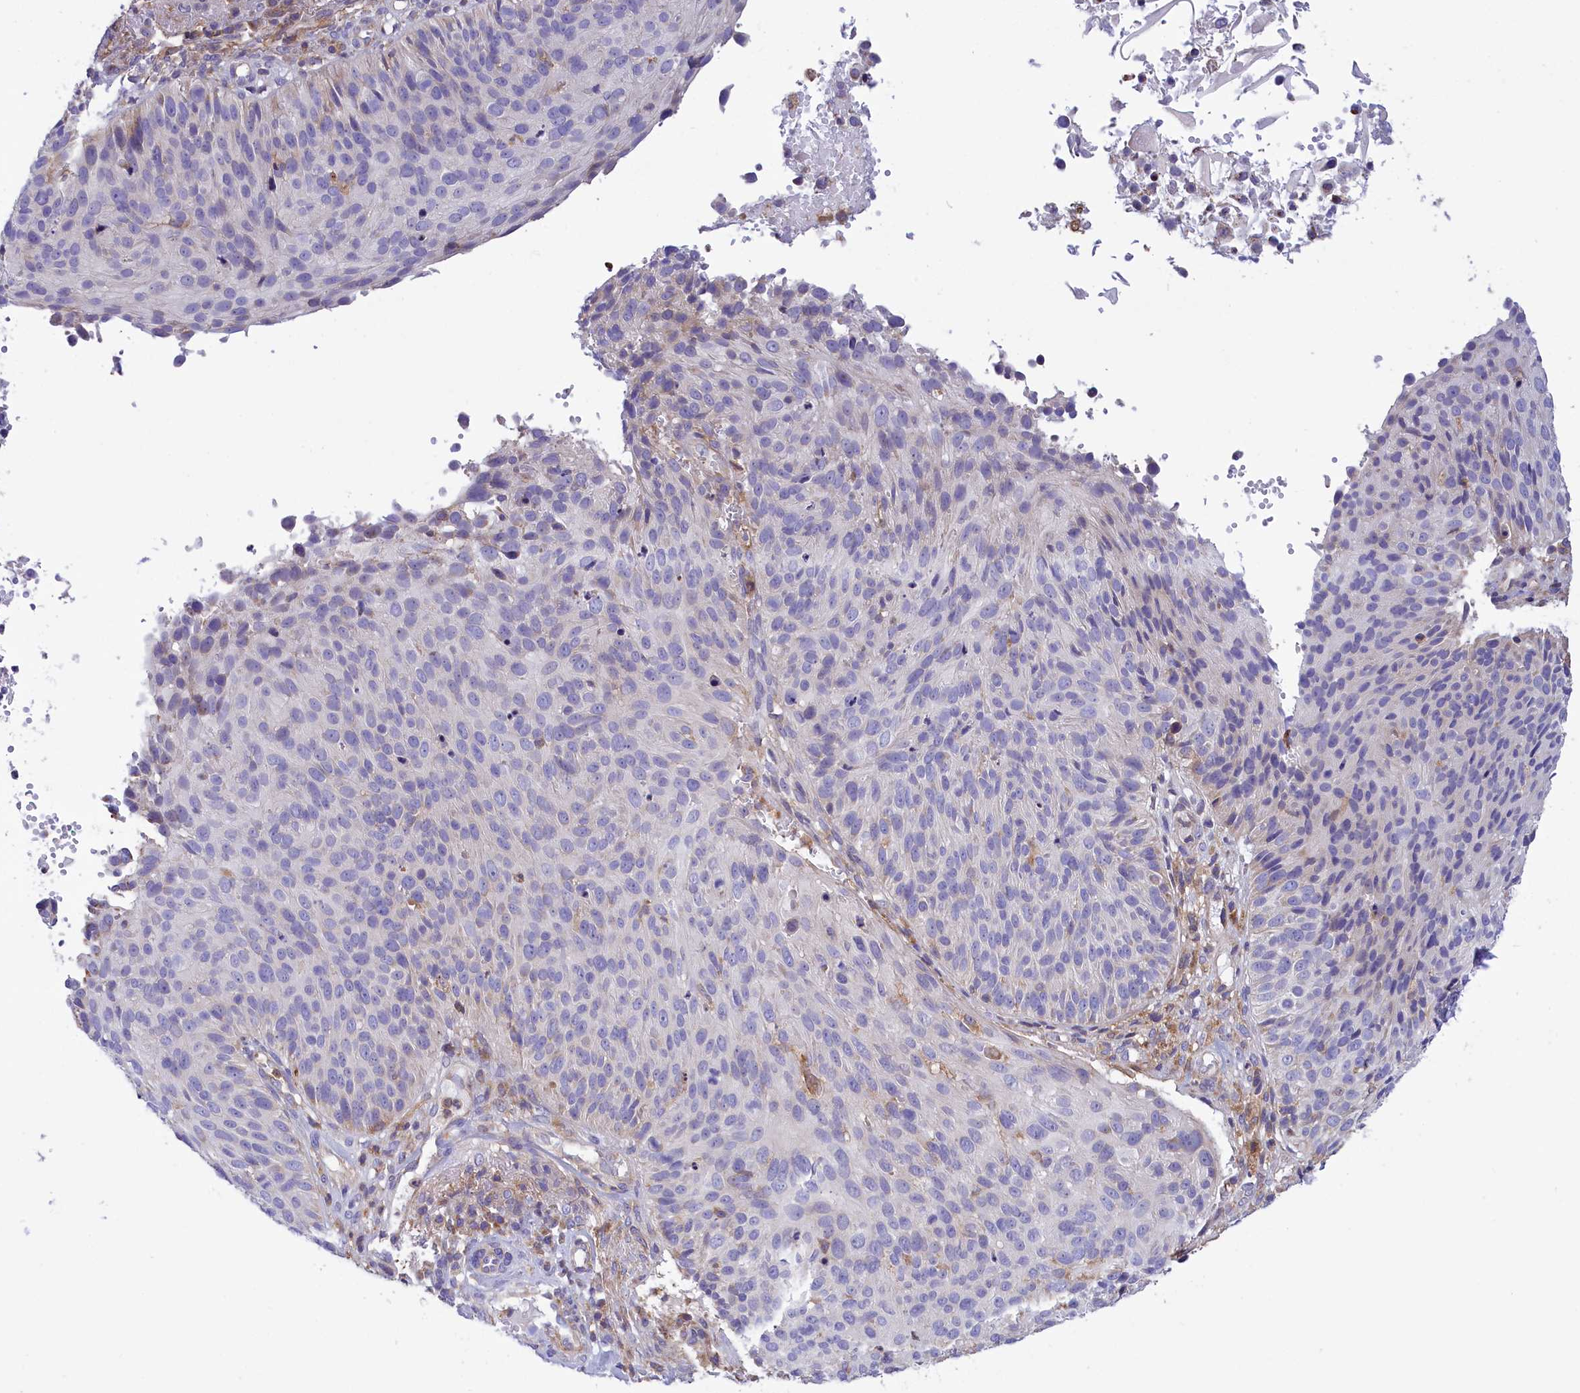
{"staining": {"intensity": "negative", "quantity": "none", "location": "none"}, "tissue": "cervical cancer", "cell_type": "Tumor cells", "image_type": "cancer", "snomed": [{"axis": "morphology", "description": "Squamous cell carcinoma, NOS"}, {"axis": "topography", "description": "Cervix"}], "caption": "DAB (3,3'-diaminobenzidine) immunohistochemical staining of cervical squamous cell carcinoma shows no significant staining in tumor cells.", "gene": "CORO7-PAM16", "patient": {"sex": "female", "age": 74}}